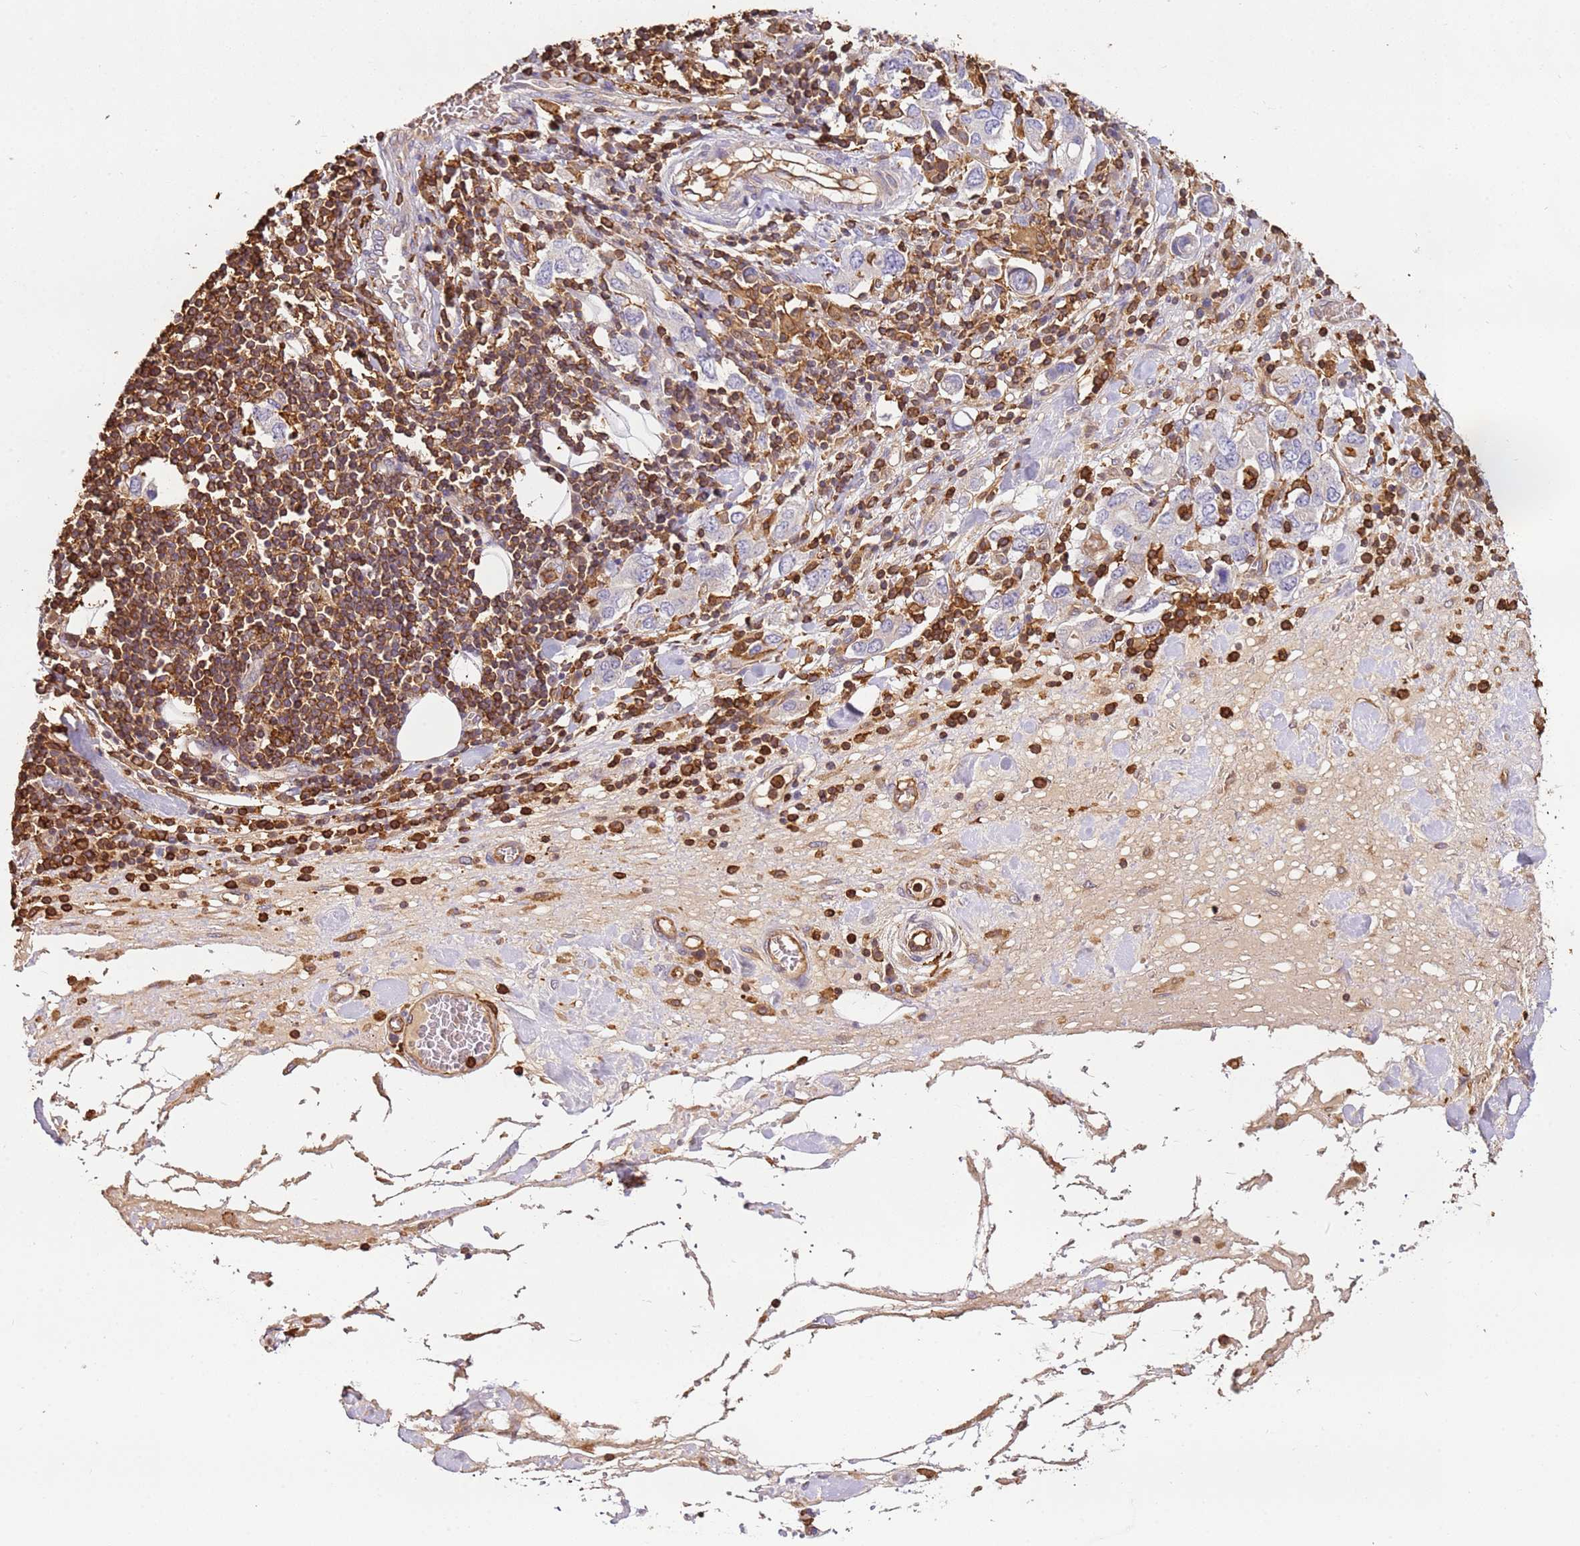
{"staining": {"intensity": "negative", "quantity": "none", "location": "none"}, "tissue": "stomach cancer", "cell_type": "Tumor cells", "image_type": "cancer", "snomed": [{"axis": "morphology", "description": "Adenocarcinoma, NOS"}, {"axis": "topography", "description": "Stomach, upper"}, {"axis": "topography", "description": "Stomach"}], "caption": "Stomach cancer was stained to show a protein in brown. There is no significant staining in tumor cells. Nuclei are stained in blue.", "gene": "OR6P1", "patient": {"sex": "male", "age": 62}}